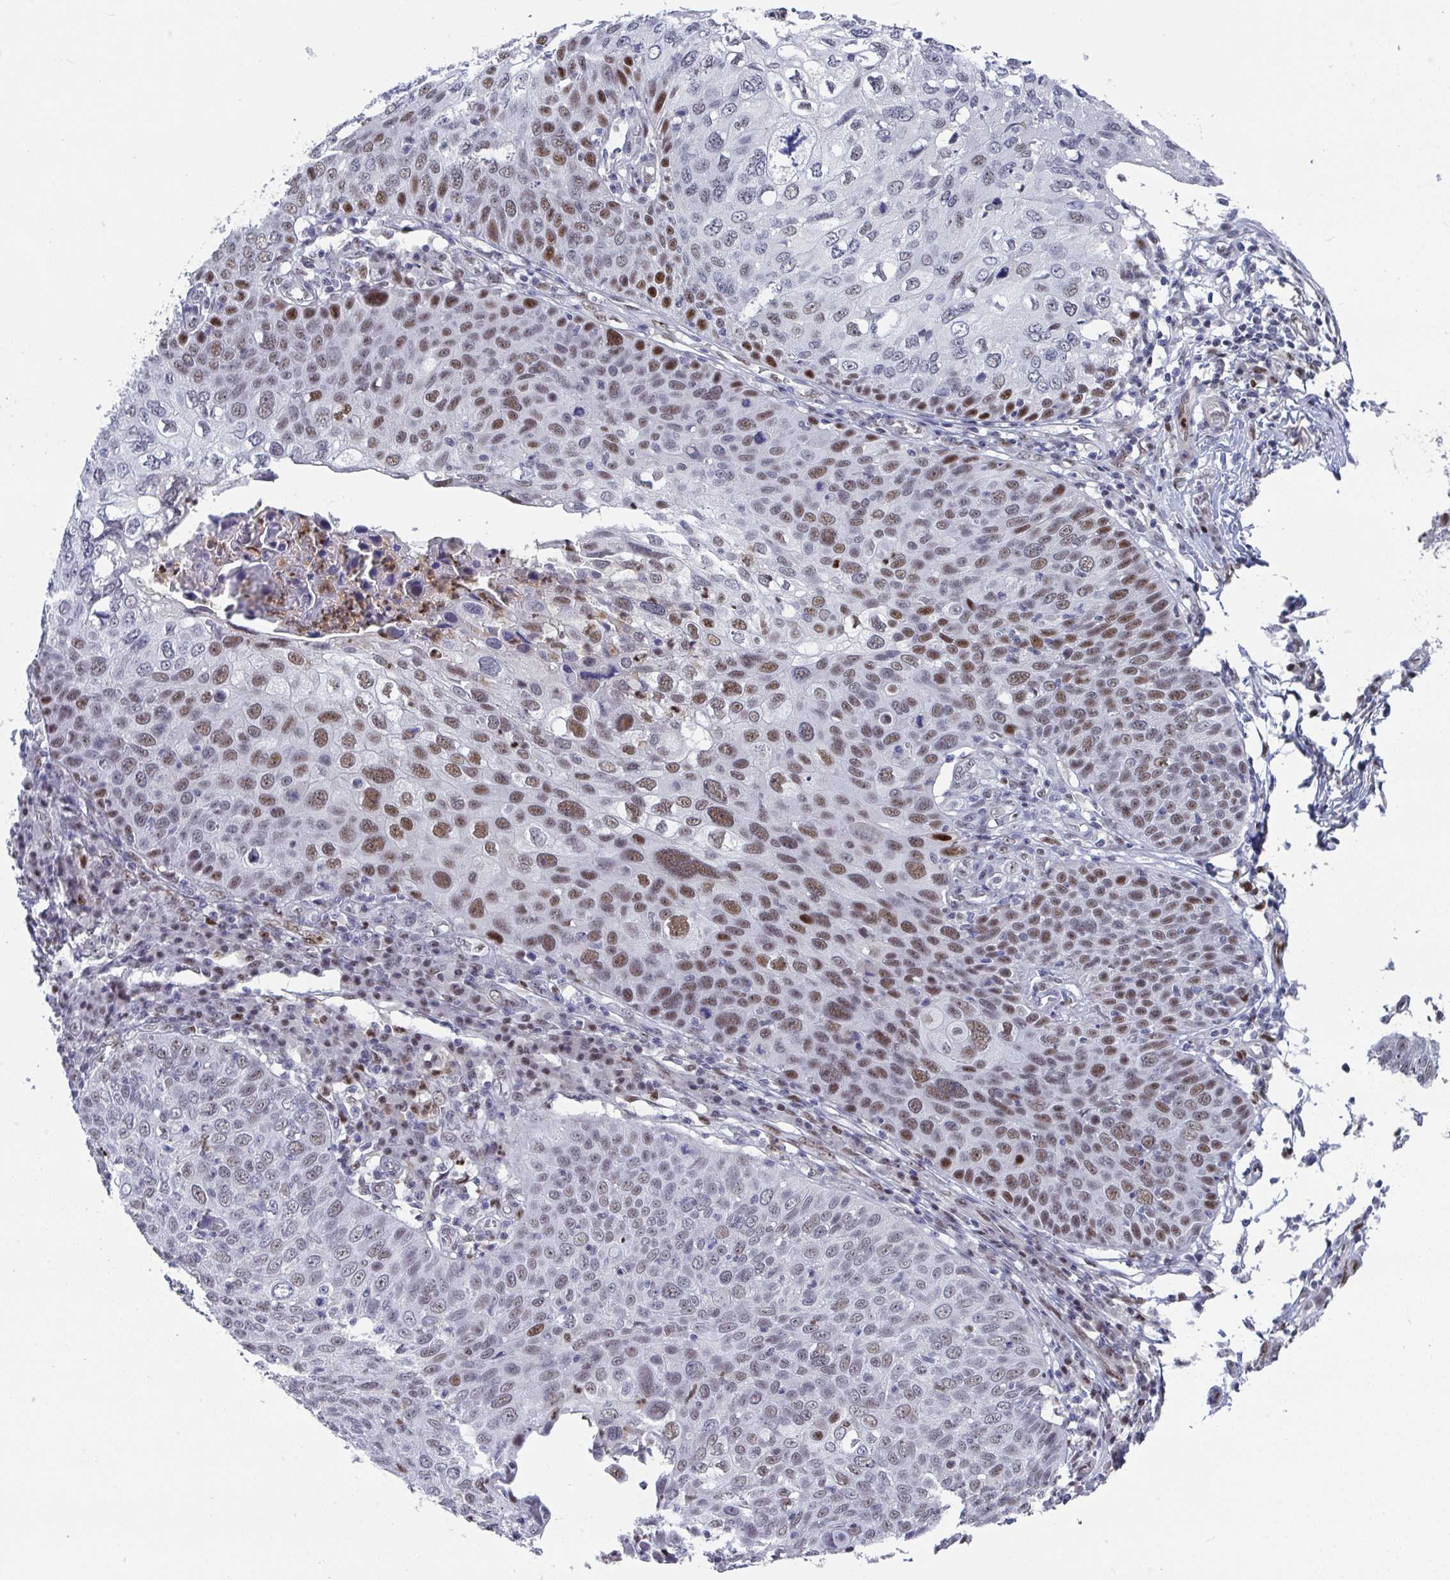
{"staining": {"intensity": "moderate", "quantity": "25%-75%", "location": "nuclear"}, "tissue": "skin cancer", "cell_type": "Tumor cells", "image_type": "cancer", "snomed": [{"axis": "morphology", "description": "Squamous cell carcinoma, NOS"}, {"axis": "topography", "description": "Skin"}], "caption": "Immunohistochemical staining of human squamous cell carcinoma (skin) demonstrates medium levels of moderate nuclear expression in approximately 25%-75% of tumor cells. Using DAB (brown) and hematoxylin (blue) stains, captured at high magnification using brightfield microscopy.", "gene": "JDP2", "patient": {"sex": "male", "age": 87}}